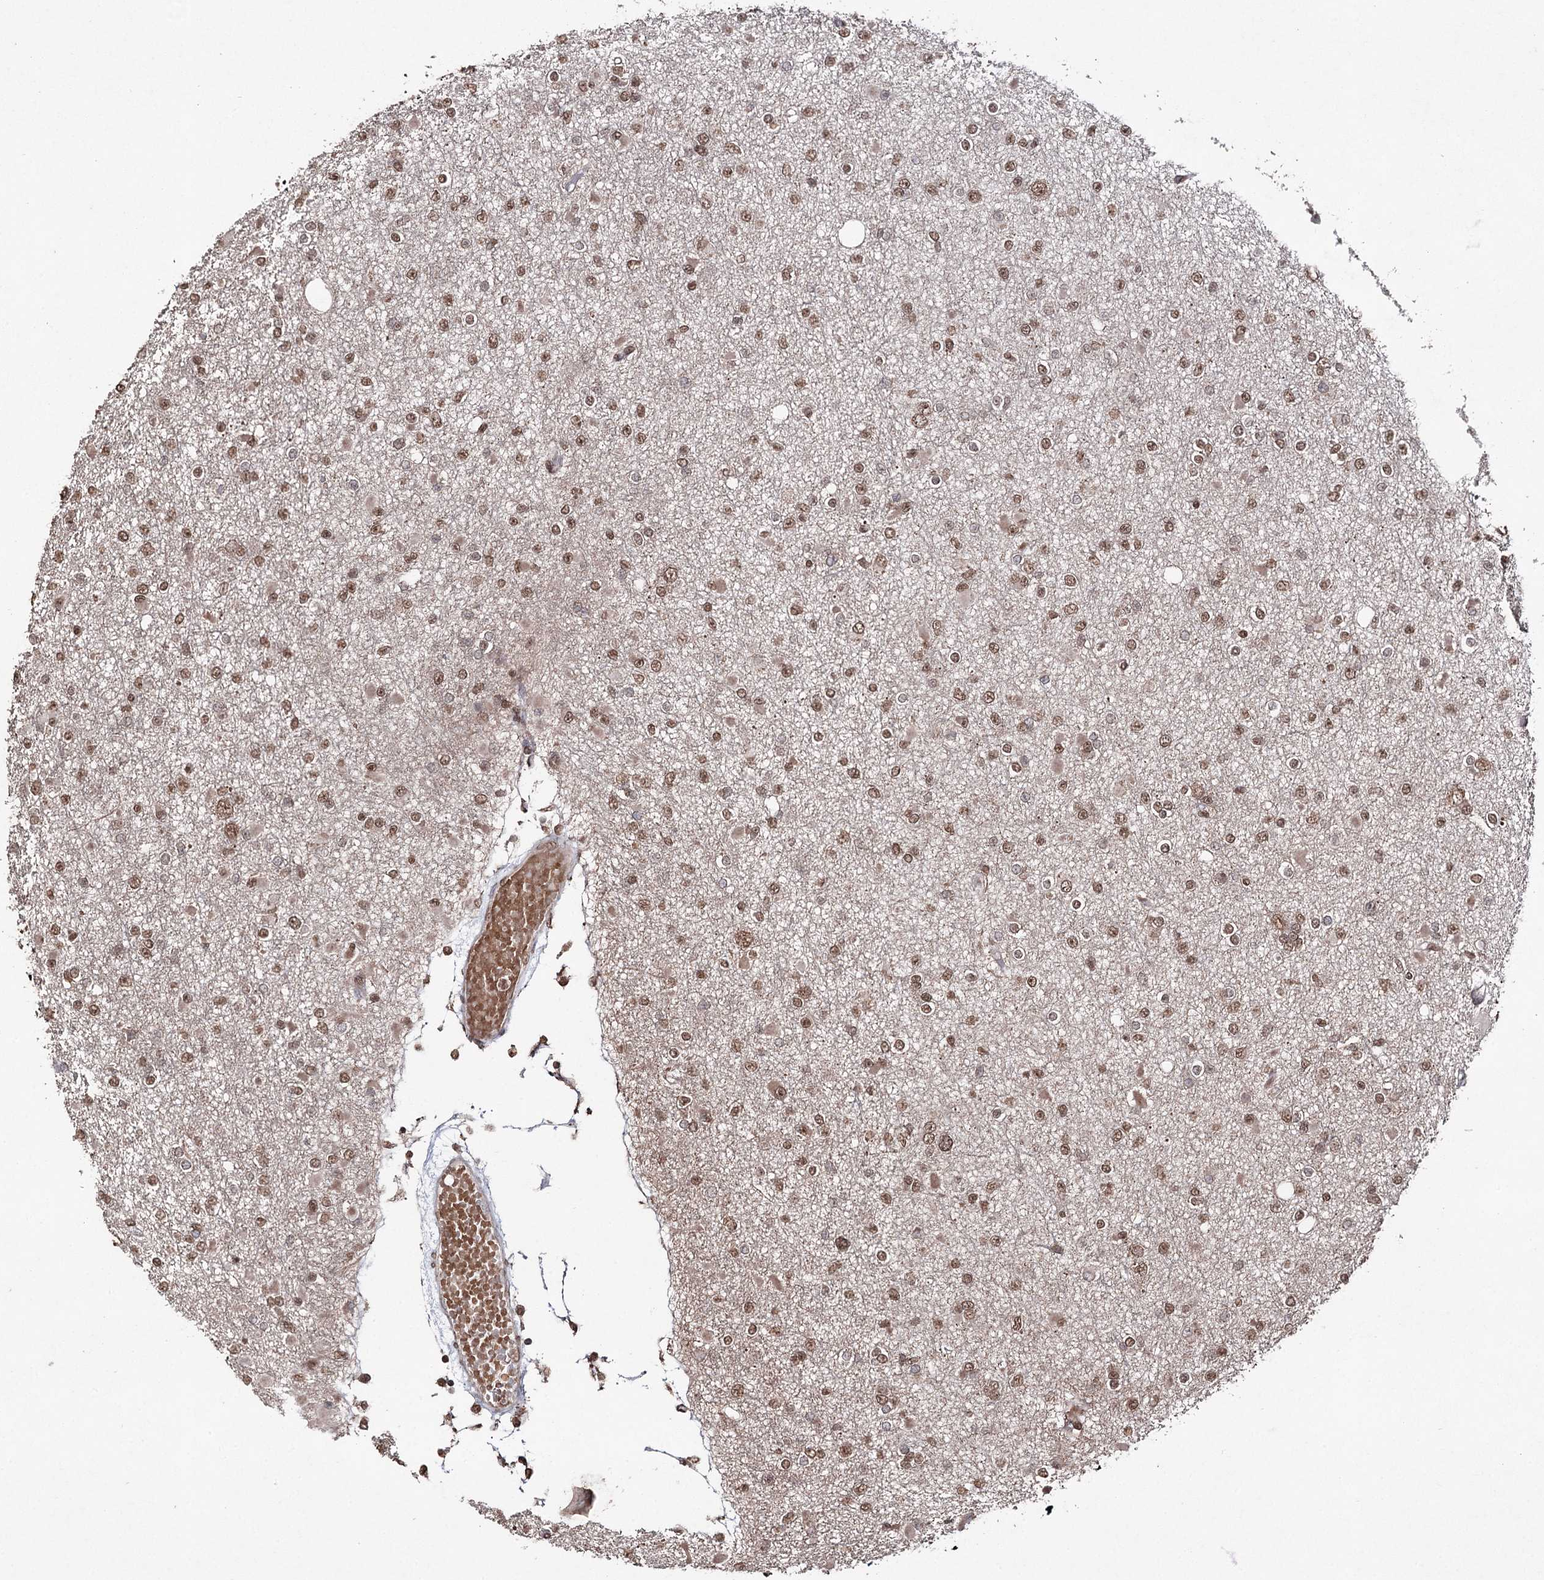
{"staining": {"intensity": "moderate", "quantity": ">75%", "location": "nuclear"}, "tissue": "glioma", "cell_type": "Tumor cells", "image_type": "cancer", "snomed": [{"axis": "morphology", "description": "Glioma, malignant, Low grade"}, {"axis": "topography", "description": "Brain"}], "caption": "Immunohistochemistry of human glioma reveals medium levels of moderate nuclear staining in about >75% of tumor cells.", "gene": "ATG14", "patient": {"sex": "female", "age": 22}}